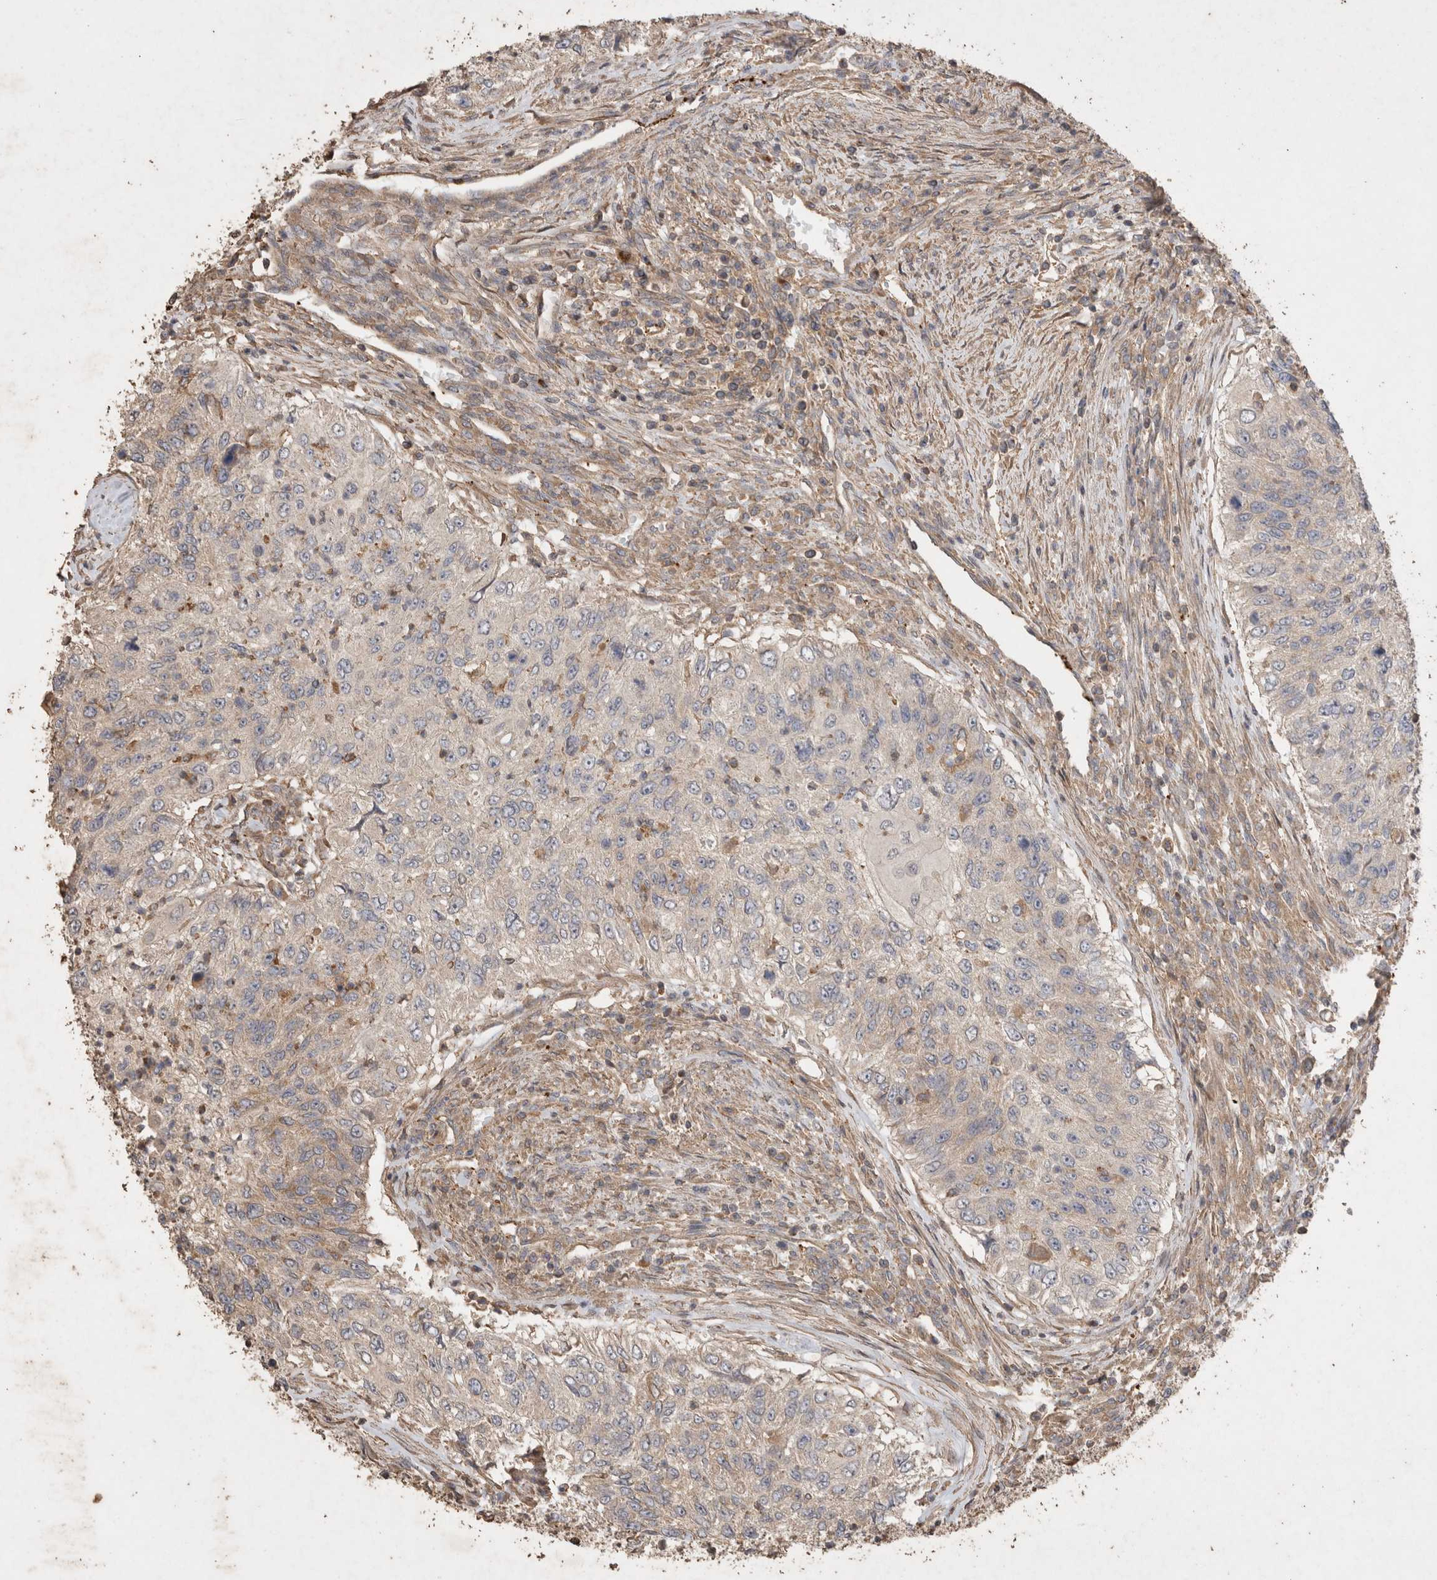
{"staining": {"intensity": "negative", "quantity": "none", "location": "none"}, "tissue": "urothelial cancer", "cell_type": "Tumor cells", "image_type": "cancer", "snomed": [{"axis": "morphology", "description": "Urothelial carcinoma, High grade"}, {"axis": "topography", "description": "Urinary bladder"}], "caption": "High magnification brightfield microscopy of high-grade urothelial carcinoma stained with DAB (3,3'-diaminobenzidine) (brown) and counterstained with hematoxylin (blue): tumor cells show no significant expression. (DAB (3,3'-diaminobenzidine) immunohistochemistry (IHC), high magnification).", "gene": "SNX31", "patient": {"sex": "female", "age": 60}}